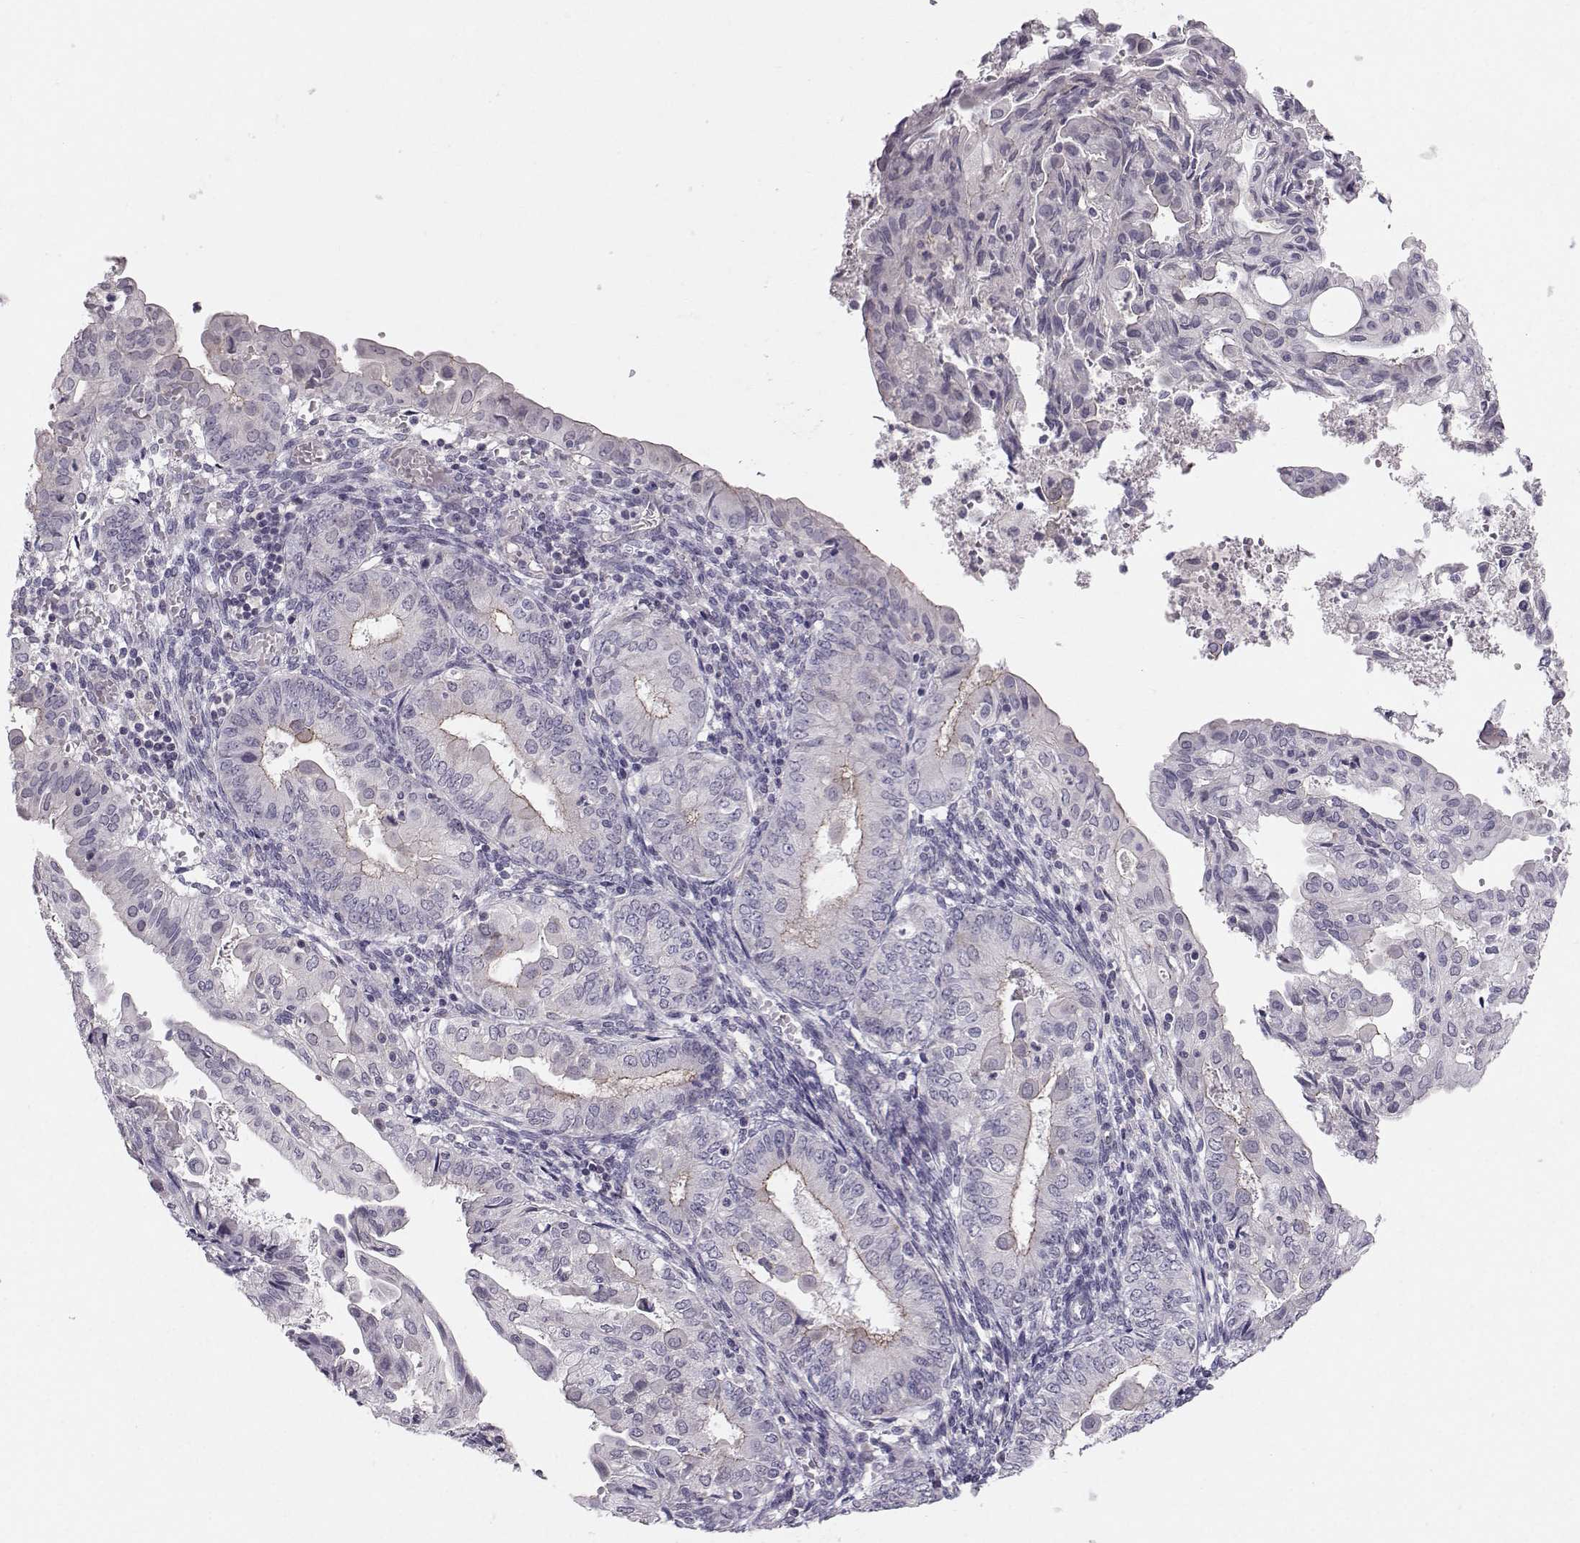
{"staining": {"intensity": "moderate", "quantity": "<25%", "location": "cytoplasmic/membranous"}, "tissue": "endometrial cancer", "cell_type": "Tumor cells", "image_type": "cancer", "snomed": [{"axis": "morphology", "description": "Adenocarcinoma, NOS"}, {"axis": "topography", "description": "Endometrium"}], "caption": "Protein analysis of adenocarcinoma (endometrial) tissue shows moderate cytoplasmic/membranous positivity in approximately <25% of tumor cells.", "gene": "MAST1", "patient": {"sex": "female", "age": 68}}